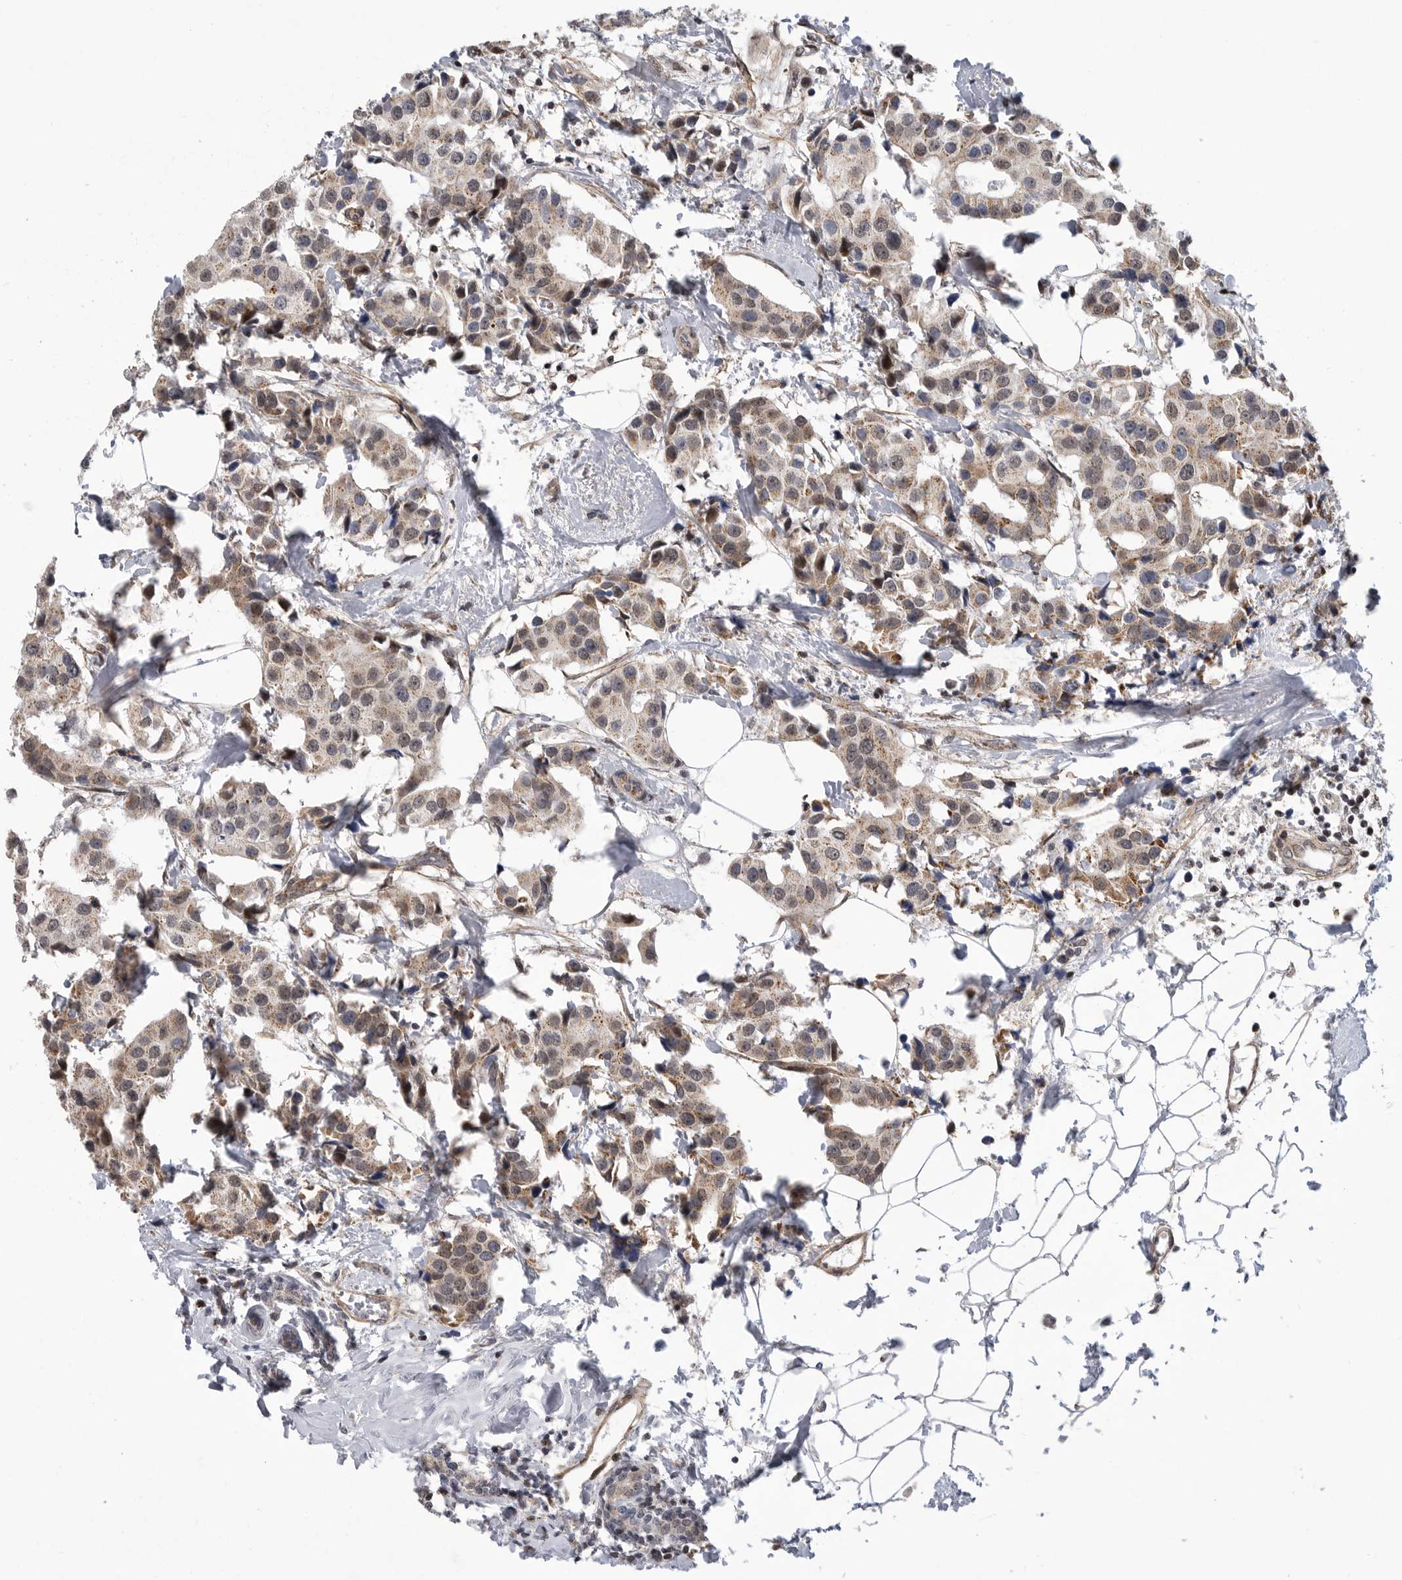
{"staining": {"intensity": "moderate", "quantity": ">75%", "location": "cytoplasmic/membranous"}, "tissue": "breast cancer", "cell_type": "Tumor cells", "image_type": "cancer", "snomed": [{"axis": "morphology", "description": "Normal tissue, NOS"}, {"axis": "morphology", "description": "Duct carcinoma"}, {"axis": "topography", "description": "Breast"}], "caption": "Approximately >75% of tumor cells in breast intraductal carcinoma show moderate cytoplasmic/membranous protein staining as visualized by brown immunohistochemical staining.", "gene": "TMPRSS11F", "patient": {"sex": "female", "age": 39}}